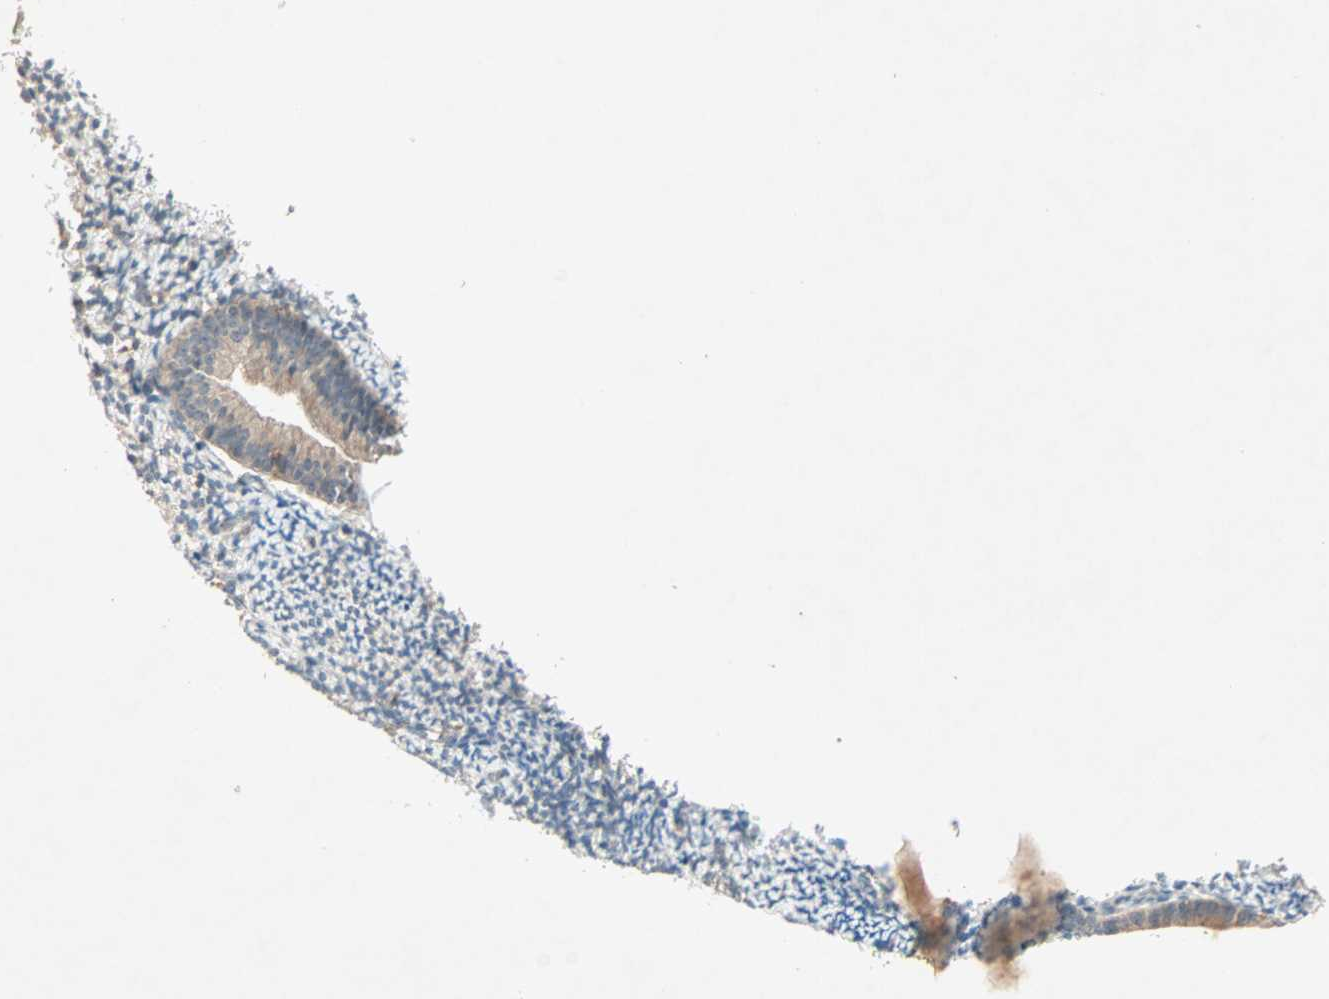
{"staining": {"intensity": "moderate", "quantity": ">75%", "location": "cytoplasmic/membranous"}, "tissue": "endometrium", "cell_type": "Cells in endometrial stroma", "image_type": "normal", "snomed": [{"axis": "morphology", "description": "Normal tissue, NOS"}, {"axis": "topography", "description": "Smooth muscle"}, {"axis": "topography", "description": "Endometrium"}], "caption": "A photomicrograph of human endometrium stained for a protein exhibits moderate cytoplasmic/membranous brown staining in cells in endometrial stroma. Nuclei are stained in blue.", "gene": "TEC", "patient": {"sex": "female", "age": 57}}